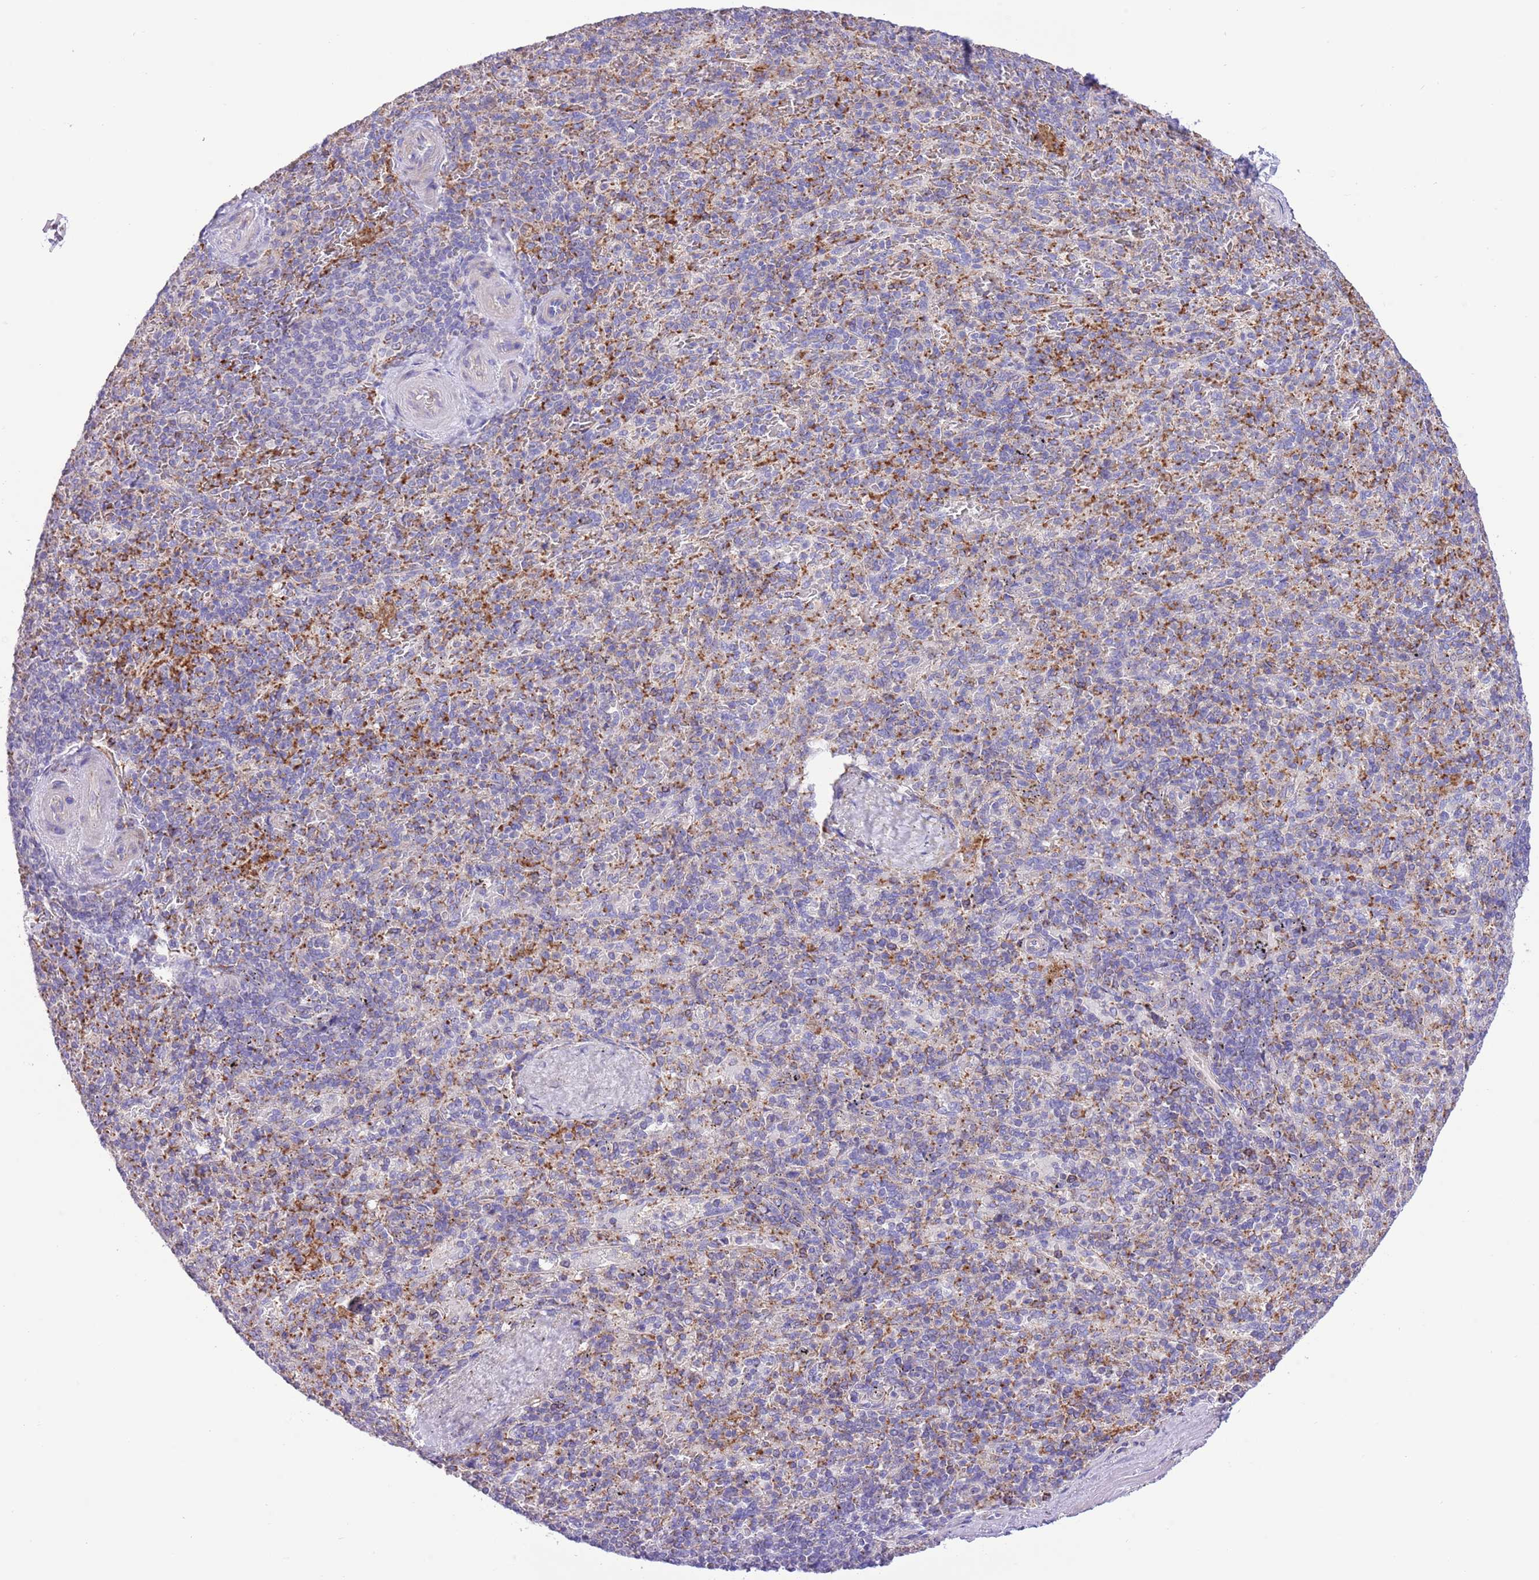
{"staining": {"intensity": "strong", "quantity": "25%-75%", "location": "cytoplasmic/membranous"}, "tissue": "spleen", "cell_type": "Cells in red pulp", "image_type": "normal", "snomed": [{"axis": "morphology", "description": "Normal tissue, NOS"}, {"axis": "topography", "description": "Spleen"}], "caption": "Immunohistochemical staining of unremarkable human spleen shows high levels of strong cytoplasmic/membranous expression in approximately 25%-75% of cells in red pulp.", "gene": "SS18L2", "patient": {"sex": "male", "age": 82}}